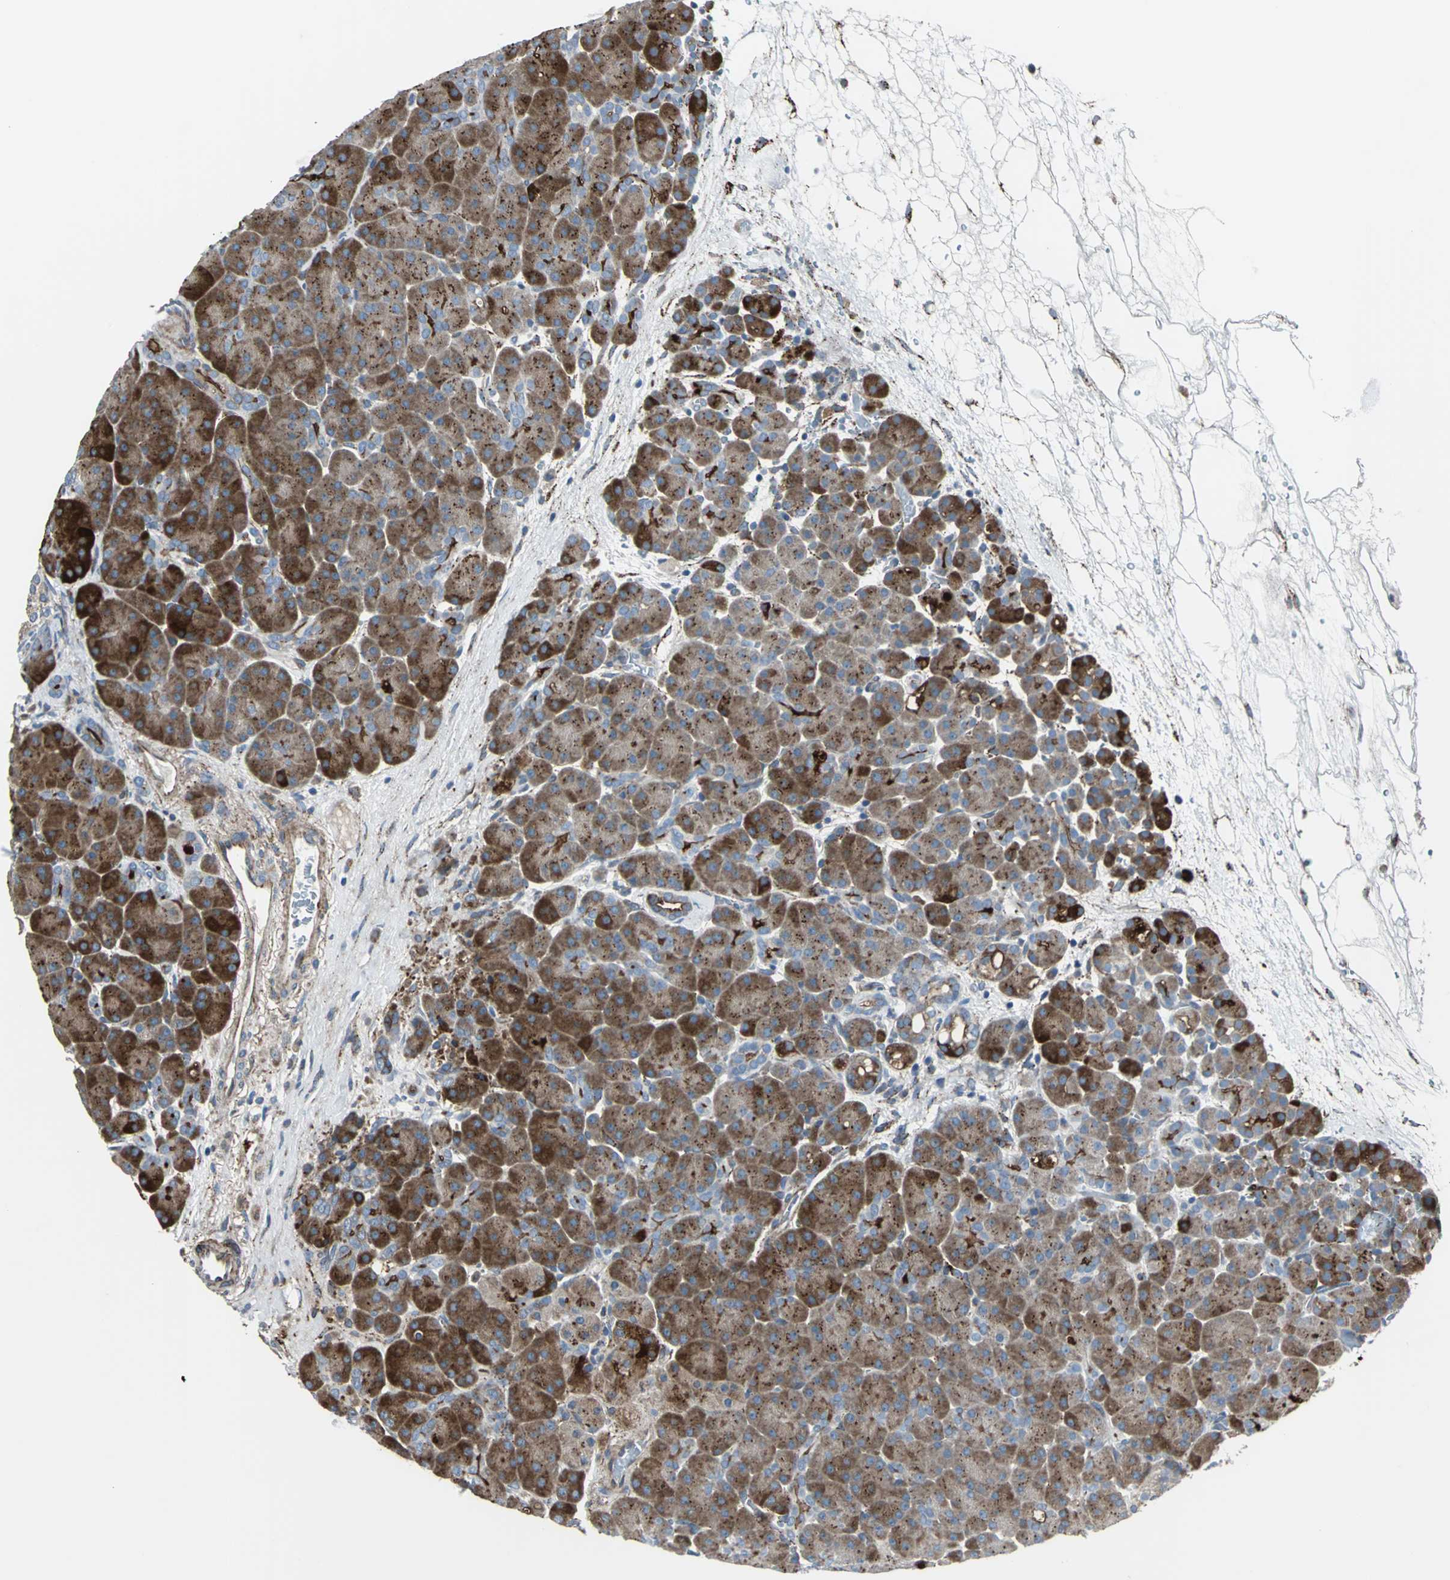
{"staining": {"intensity": "strong", "quantity": ">75%", "location": "cytoplasmic/membranous"}, "tissue": "pancreas", "cell_type": "Exocrine glandular cells", "image_type": "normal", "snomed": [{"axis": "morphology", "description": "Normal tissue, NOS"}, {"axis": "topography", "description": "Pancreas"}], "caption": "A brown stain highlights strong cytoplasmic/membranous positivity of a protein in exocrine glandular cells of benign human pancreas.", "gene": "HTATIP2", "patient": {"sex": "male", "age": 66}}